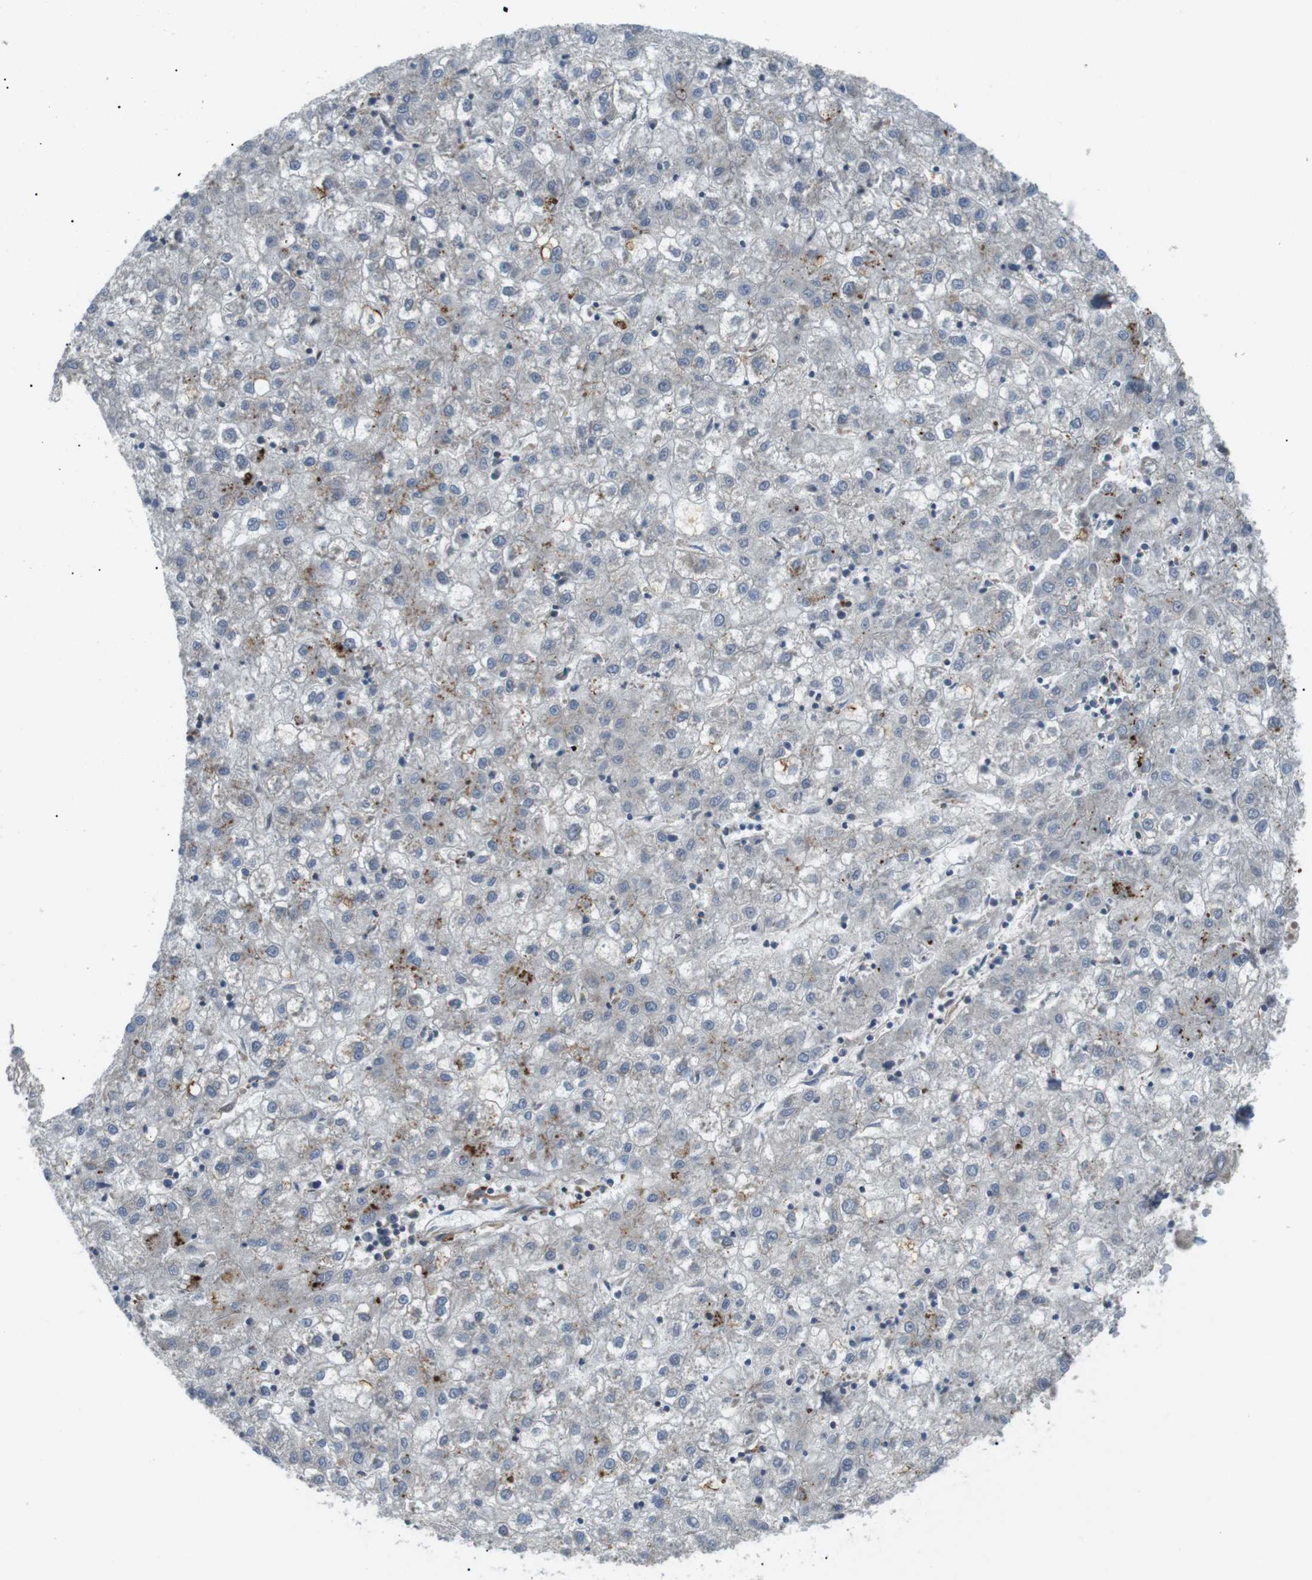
{"staining": {"intensity": "negative", "quantity": "none", "location": "none"}, "tissue": "liver cancer", "cell_type": "Tumor cells", "image_type": "cancer", "snomed": [{"axis": "morphology", "description": "Carcinoma, Hepatocellular, NOS"}, {"axis": "topography", "description": "Liver"}], "caption": "This is an immunohistochemistry micrograph of liver cancer (hepatocellular carcinoma). There is no staining in tumor cells.", "gene": "KANK2", "patient": {"sex": "male", "age": 72}}